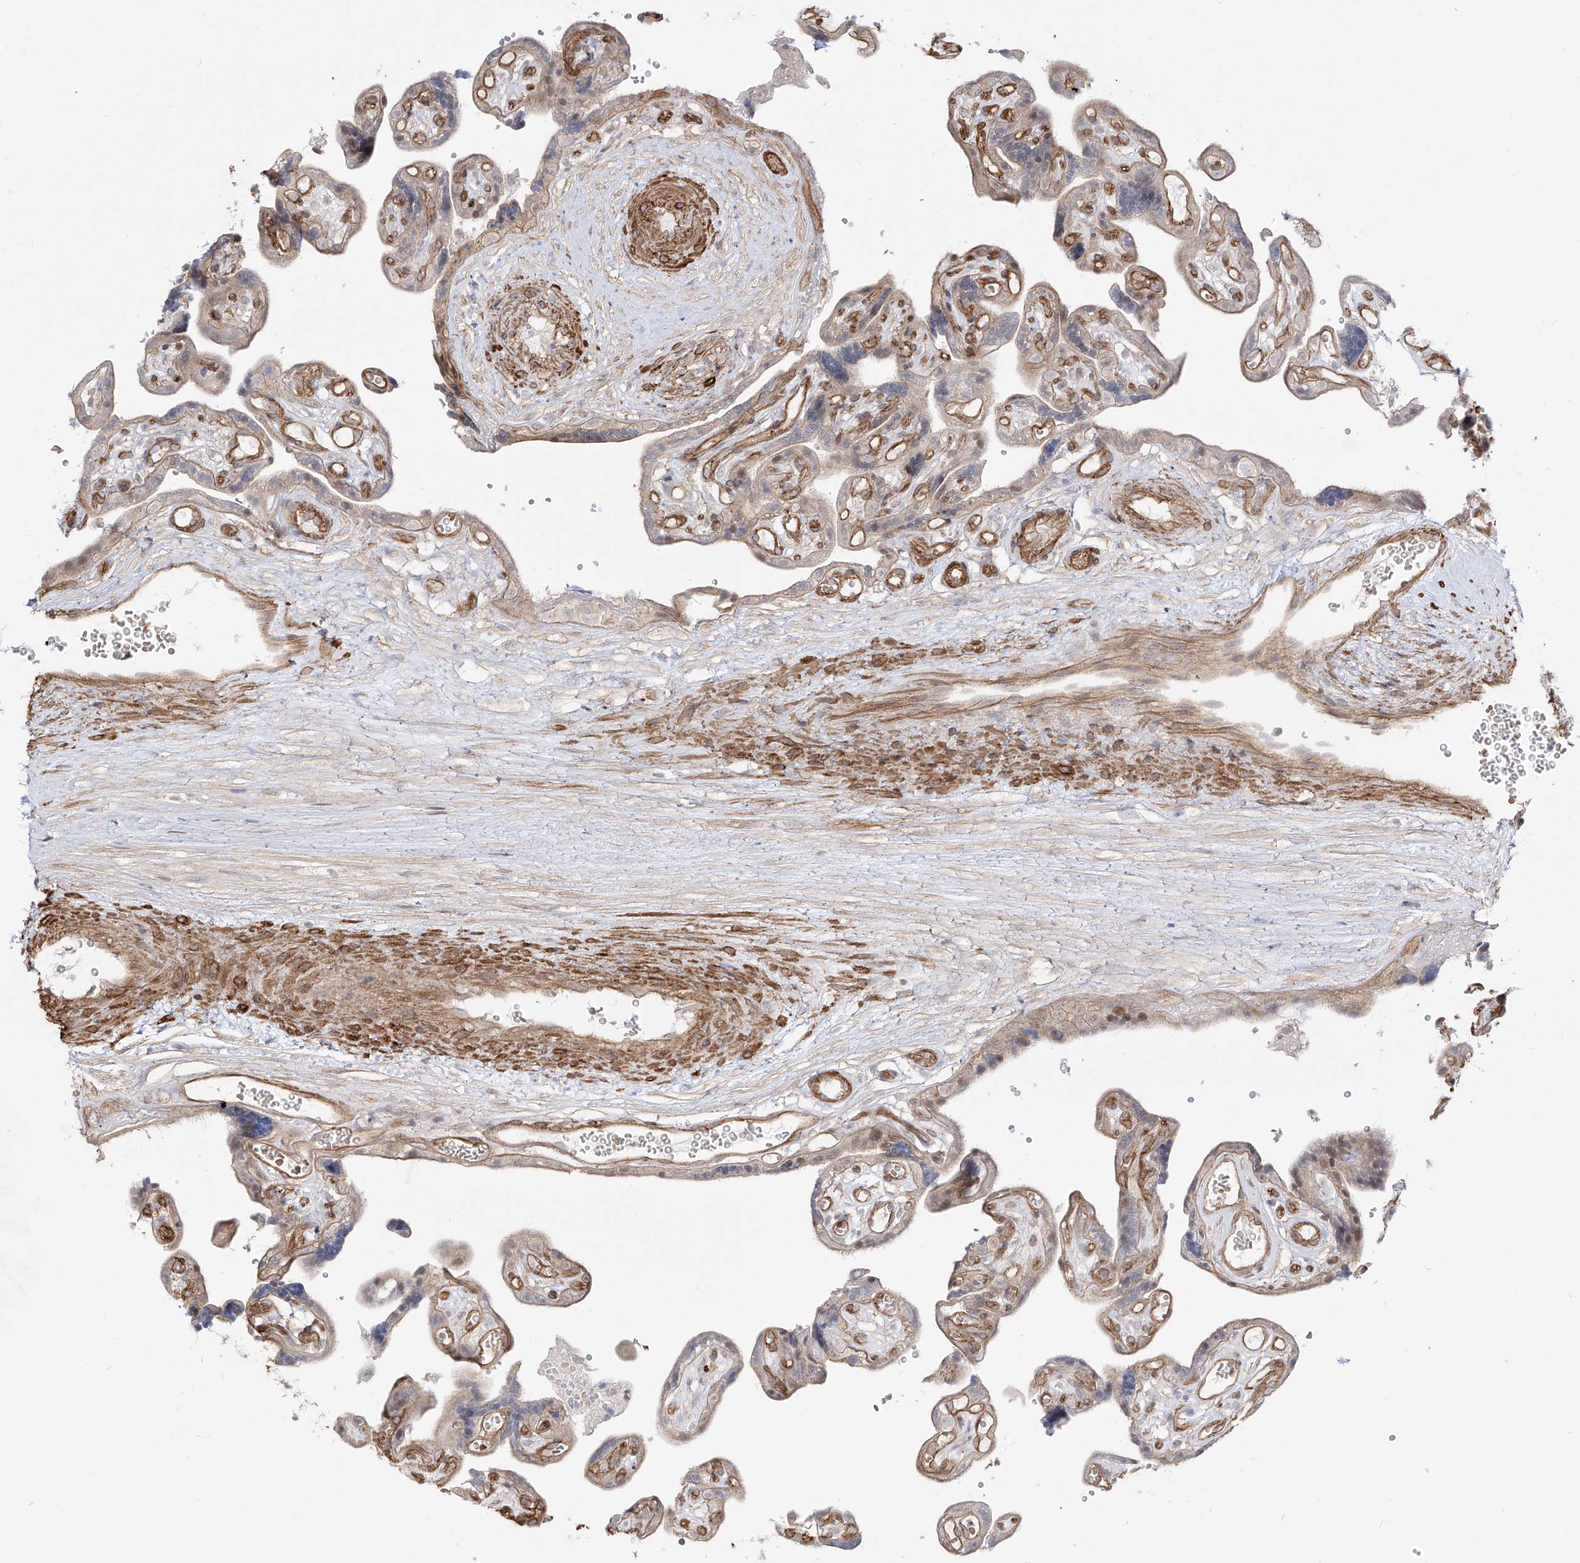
{"staining": {"intensity": "moderate", "quantity": ">75%", "location": "cytoplasmic/membranous"}, "tissue": "placenta", "cell_type": "Decidual cells", "image_type": "normal", "snomed": [{"axis": "morphology", "description": "Normal tissue, NOS"}, {"axis": "topography", "description": "Placenta"}], "caption": "Protein staining exhibits moderate cytoplasmic/membranous staining in about >75% of decidual cells in normal placenta.", "gene": "ZNF180", "patient": {"sex": "female", "age": 30}}